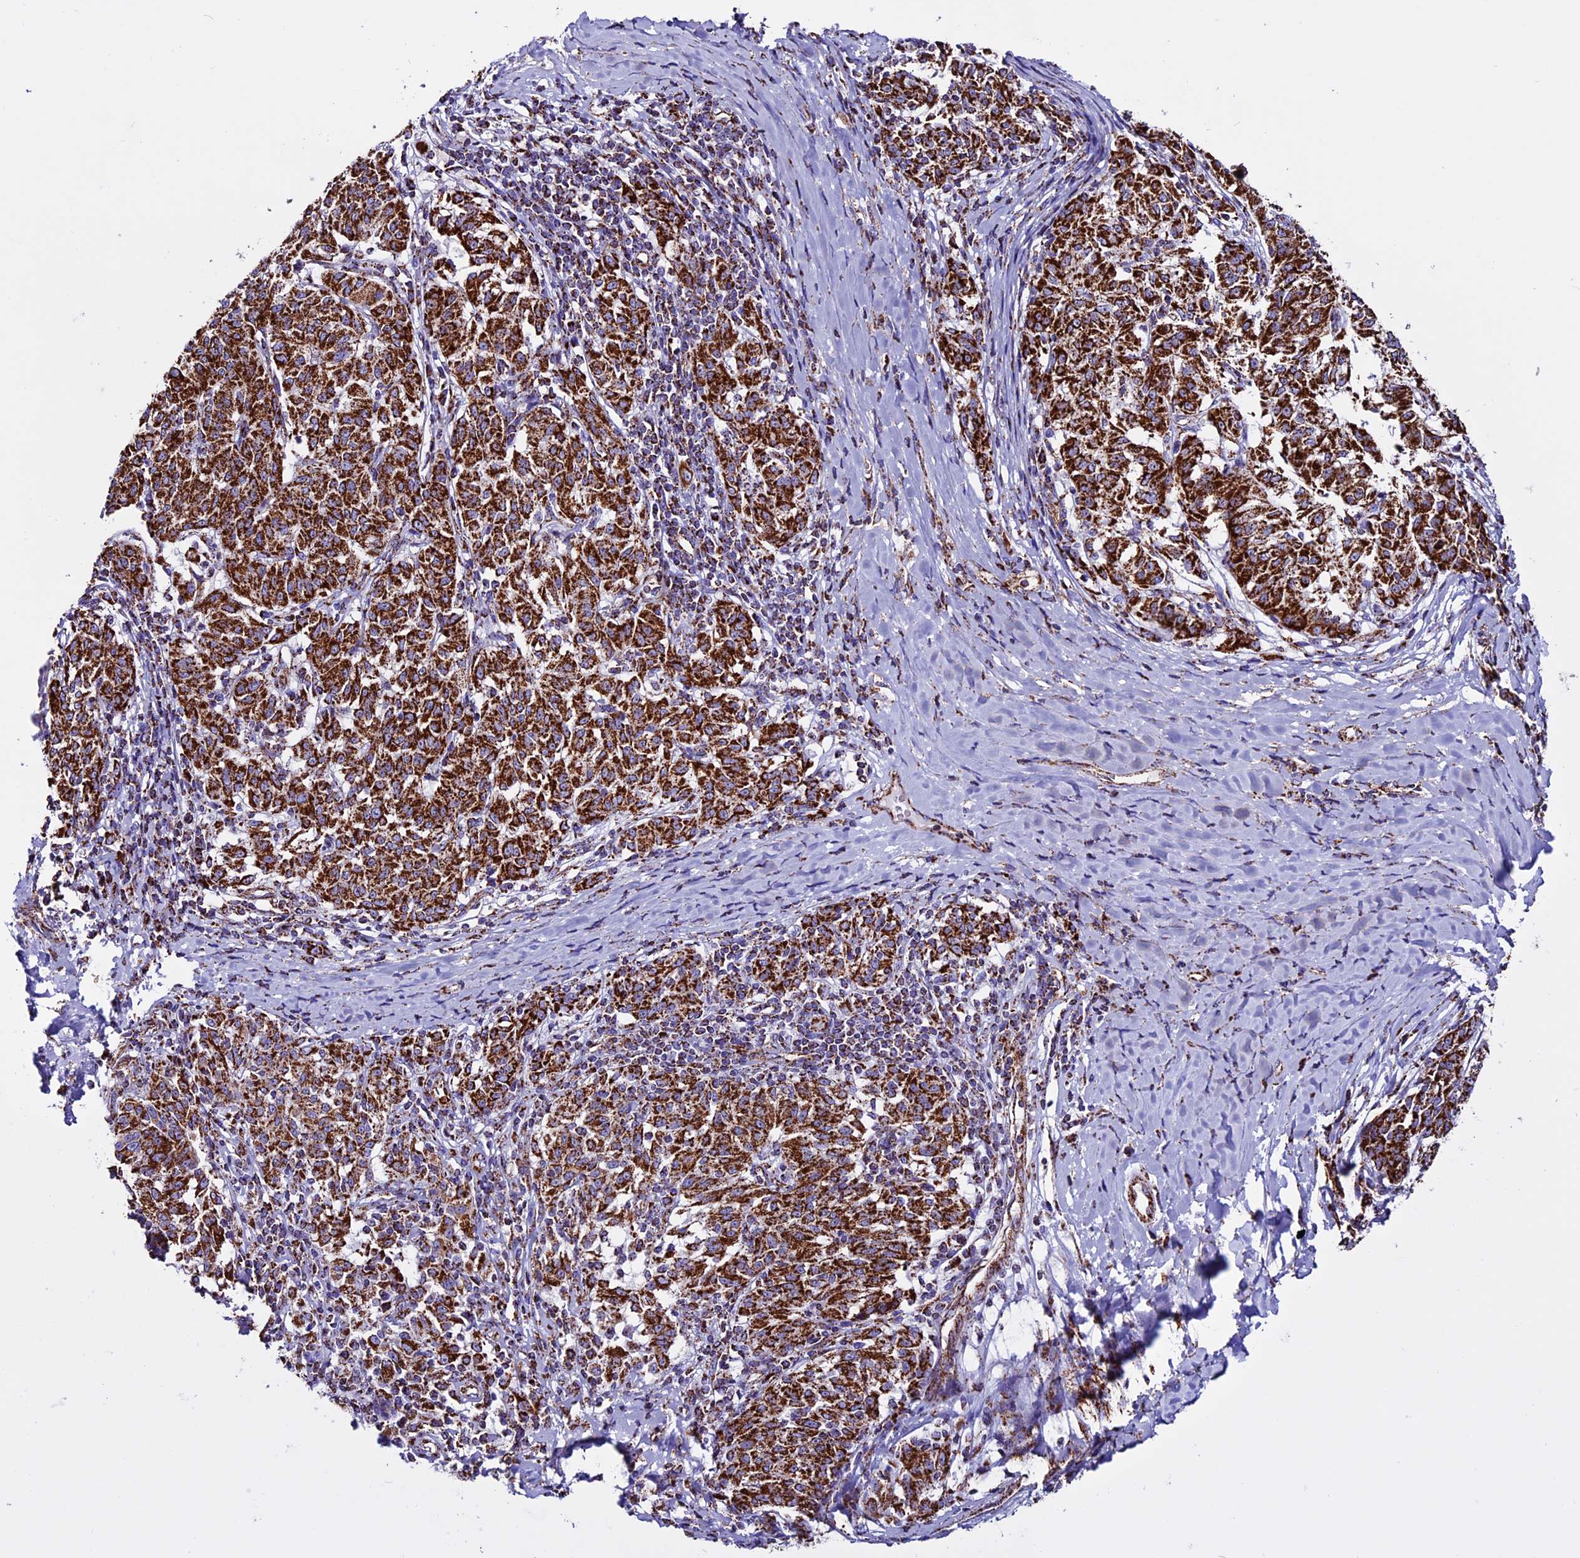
{"staining": {"intensity": "strong", "quantity": ">75%", "location": "cytoplasmic/membranous"}, "tissue": "melanoma", "cell_type": "Tumor cells", "image_type": "cancer", "snomed": [{"axis": "morphology", "description": "Malignant melanoma, NOS"}, {"axis": "topography", "description": "Skin"}], "caption": "There is high levels of strong cytoplasmic/membranous positivity in tumor cells of melanoma, as demonstrated by immunohistochemical staining (brown color).", "gene": "CX3CL1", "patient": {"sex": "female", "age": 72}}